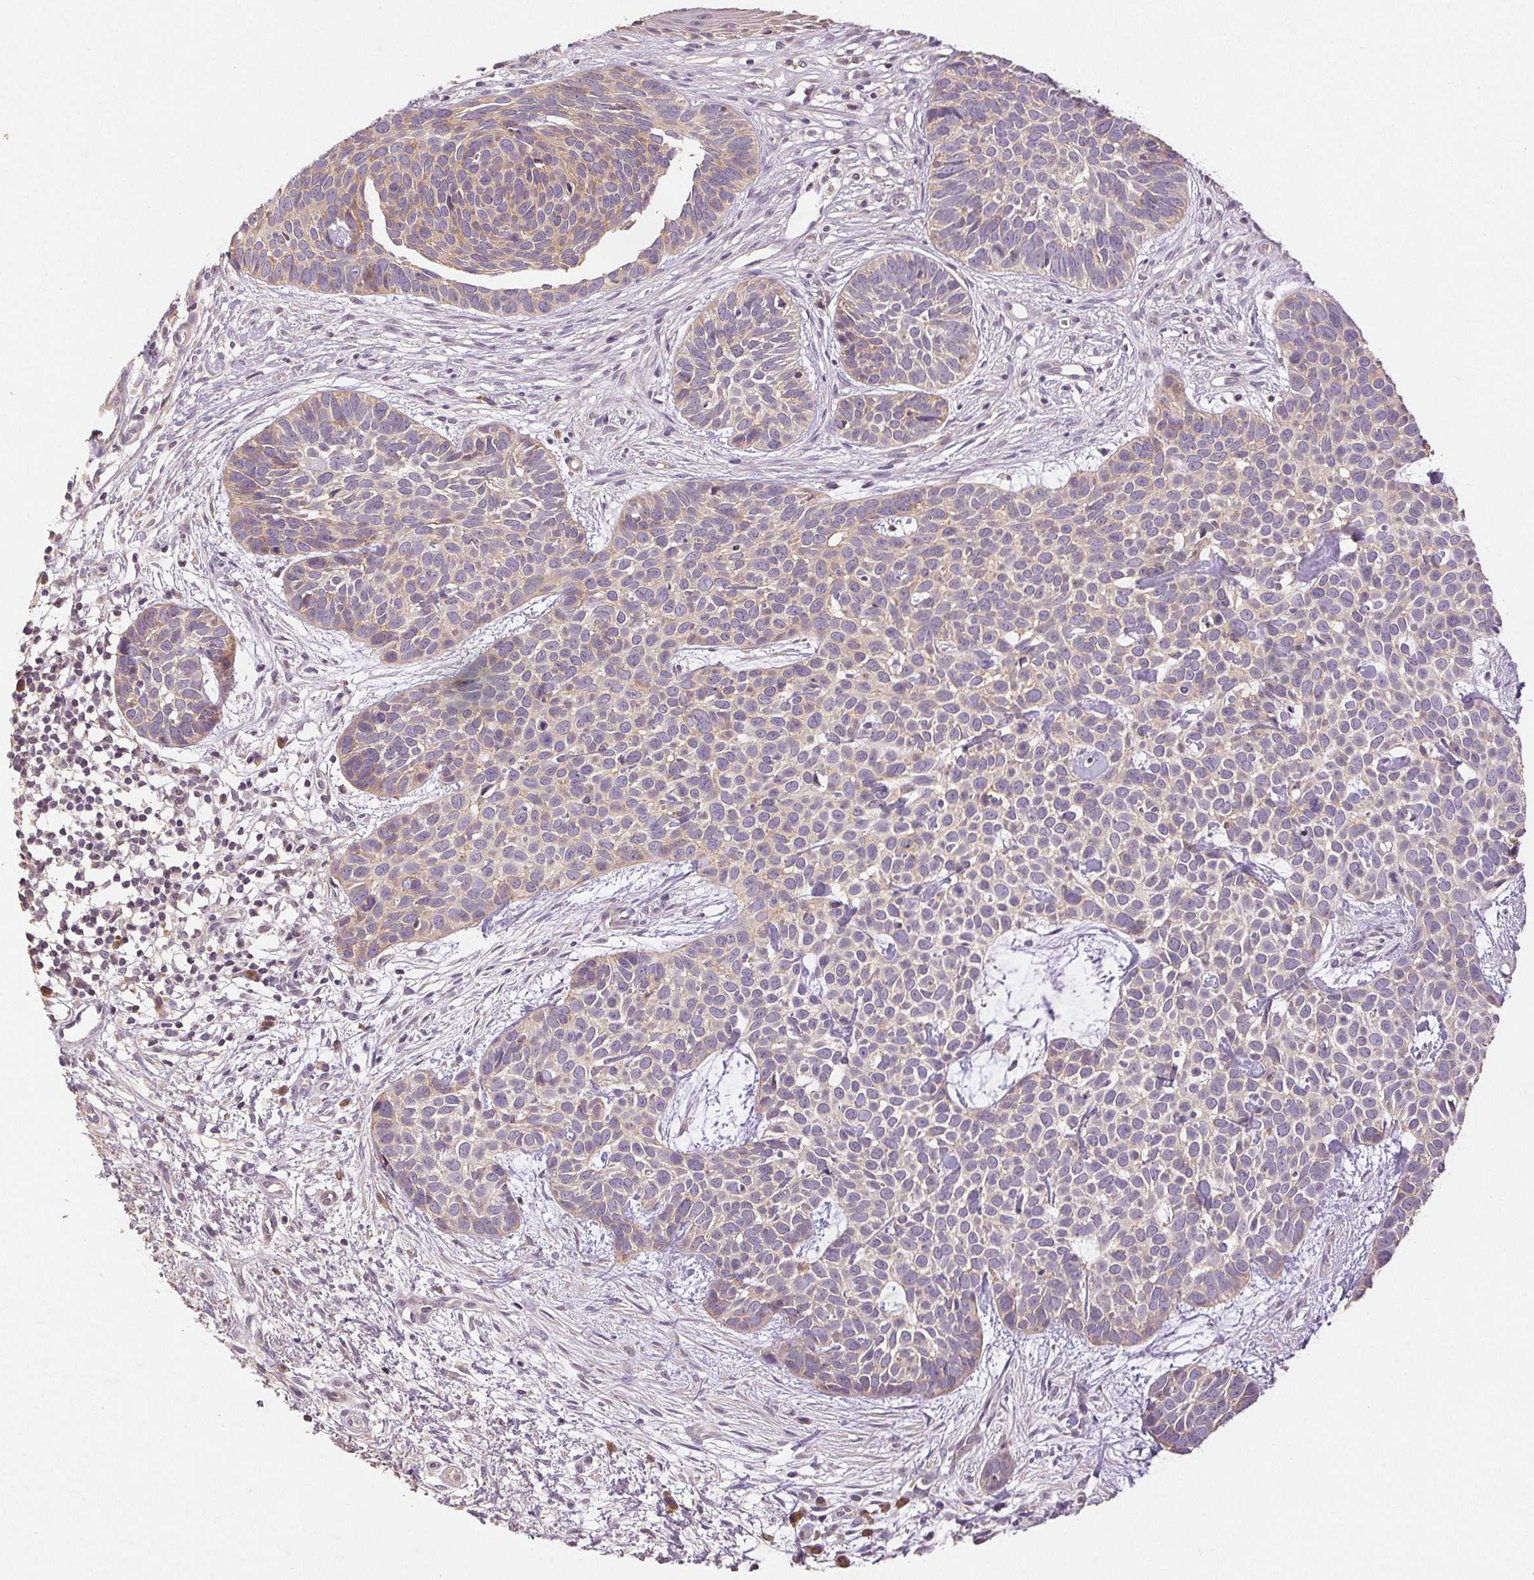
{"staining": {"intensity": "negative", "quantity": "none", "location": "none"}, "tissue": "skin cancer", "cell_type": "Tumor cells", "image_type": "cancer", "snomed": [{"axis": "morphology", "description": "Basal cell carcinoma"}, {"axis": "topography", "description": "Skin"}], "caption": "DAB (3,3'-diaminobenzidine) immunohistochemical staining of skin basal cell carcinoma displays no significant expression in tumor cells.", "gene": "YIF1B", "patient": {"sex": "male", "age": 69}}